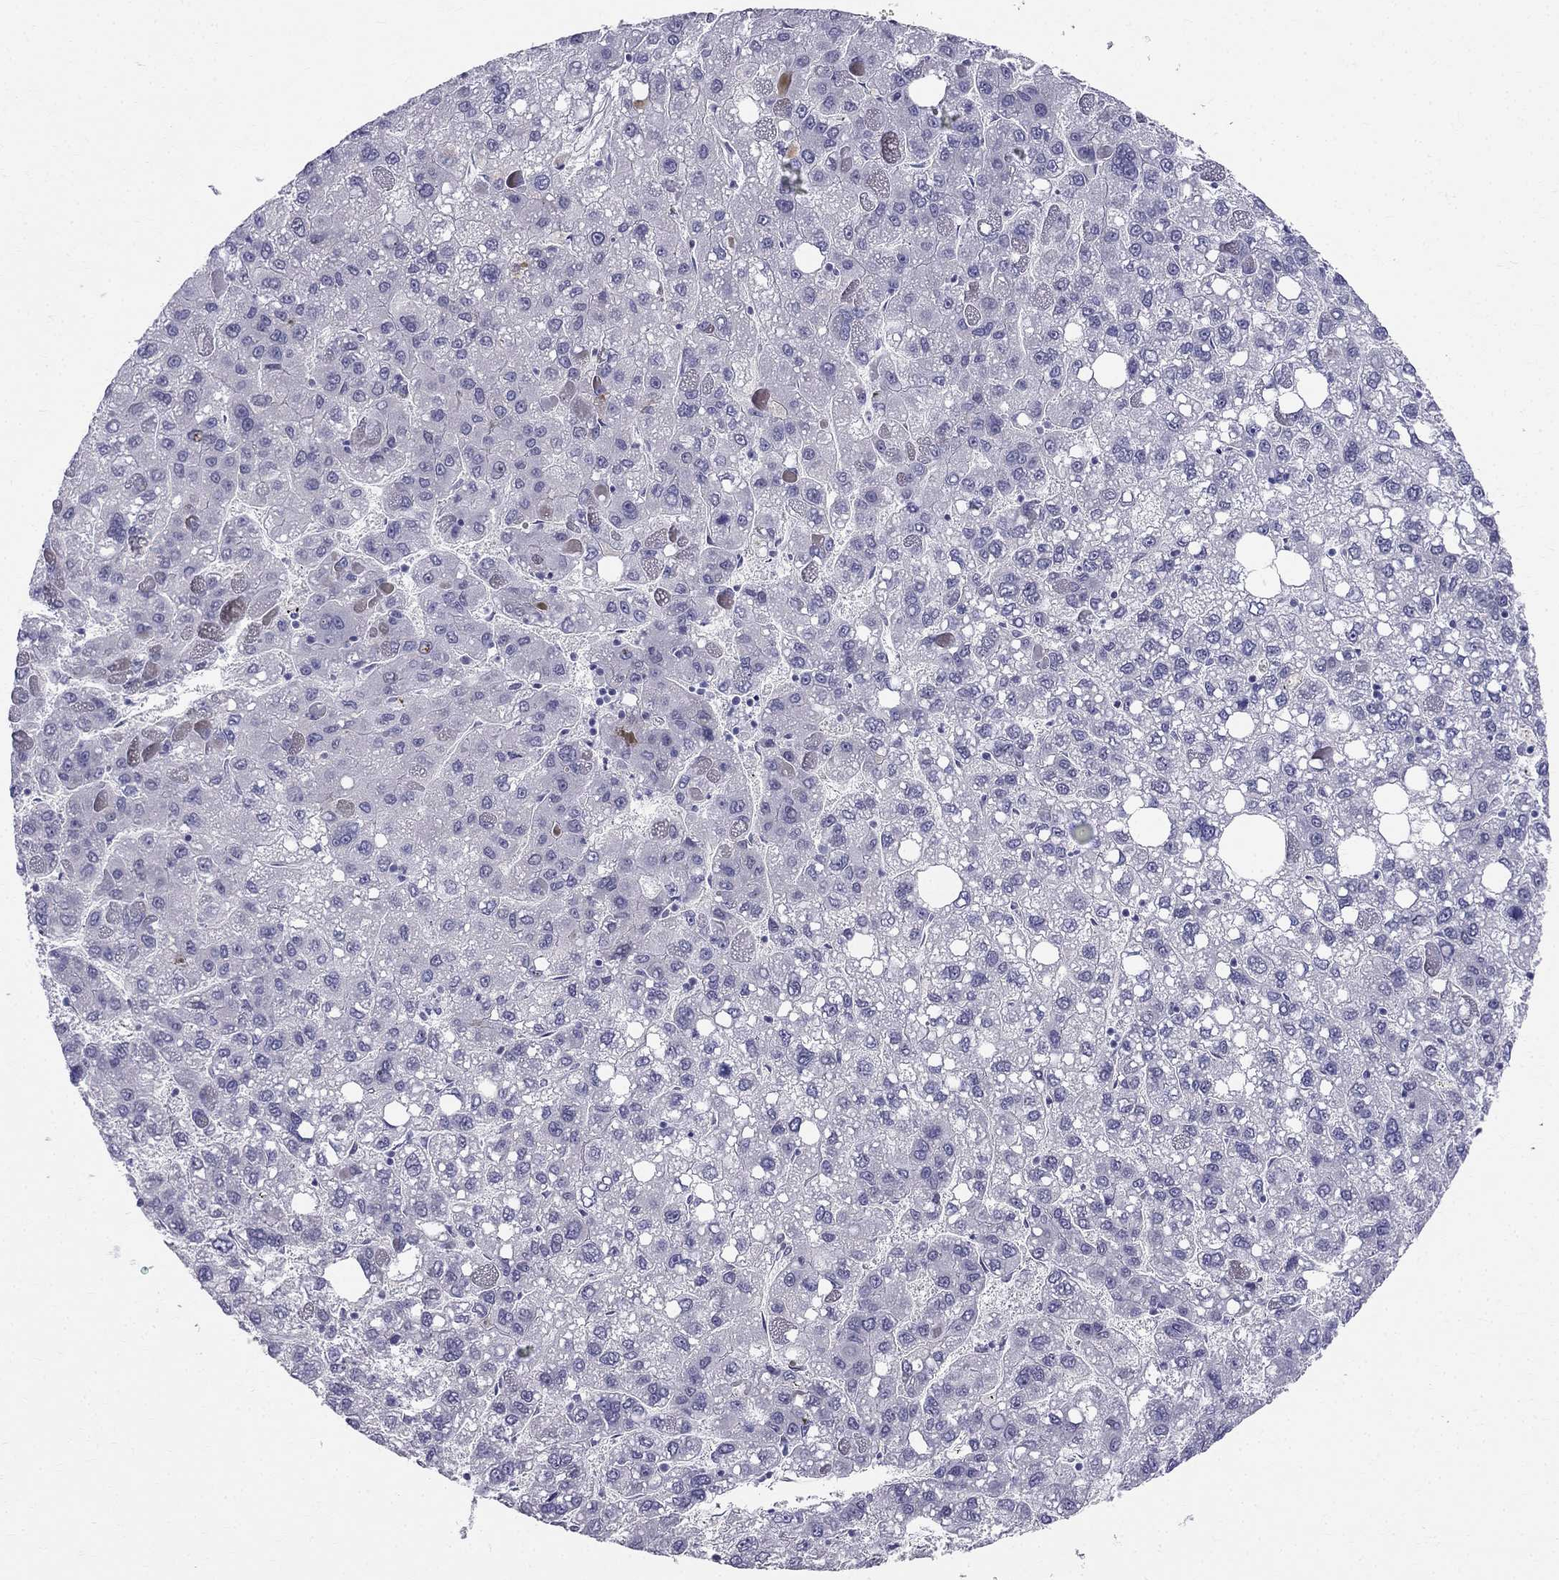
{"staining": {"intensity": "negative", "quantity": "none", "location": "none"}, "tissue": "liver cancer", "cell_type": "Tumor cells", "image_type": "cancer", "snomed": [{"axis": "morphology", "description": "Carcinoma, Hepatocellular, NOS"}, {"axis": "topography", "description": "Liver"}], "caption": "Immunohistochemical staining of human hepatocellular carcinoma (liver) shows no significant staining in tumor cells.", "gene": "BAG5", "patient": {"sex": "female", "age": 82}}